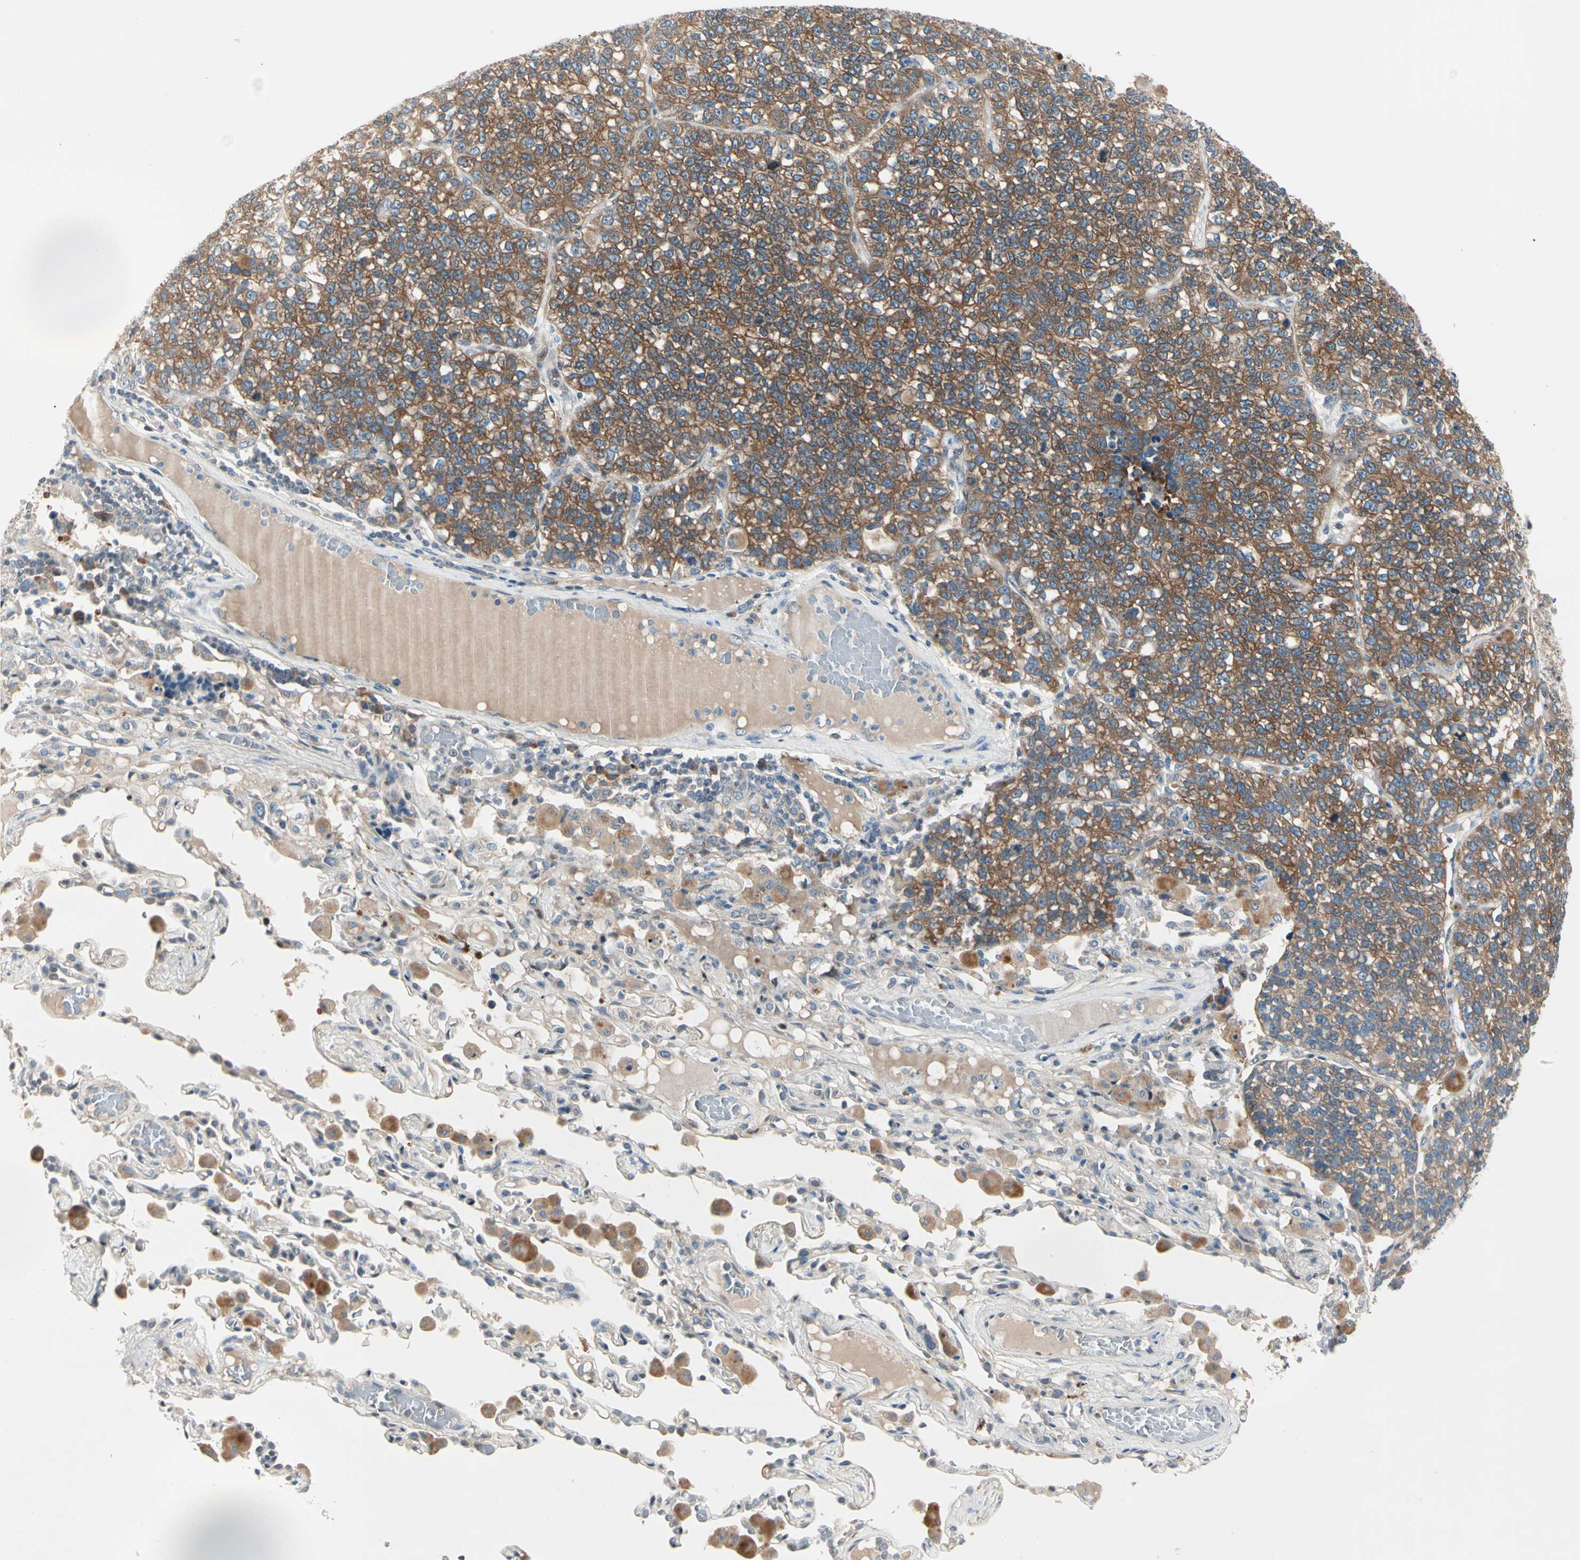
{"staining": {"intensity": "moderate", "quantity": ">75%", "location": "cytoplasmic/membranous"}, "tissue": "lung cancer", "cell_type": "Tumor cells", "image_type": "cancer", "snomed": [{"axis": "morphology", "description": "Adenocarcinoma, NOS"}, {"axis": "topography", "description": "Lung"}], "caption": "A brown stain shows moderate cytoplasmic/membranous expression of a protein in human lung adenocarcinoma tumor cells. Using DAB (3,3'-diaminobenzidine) (brown) and hematoxylin (blue) stains, captured at high magnification using brightfield microscopy.", "gene": "IL1R1", "patient": {"sex": "male", "age": 49}}